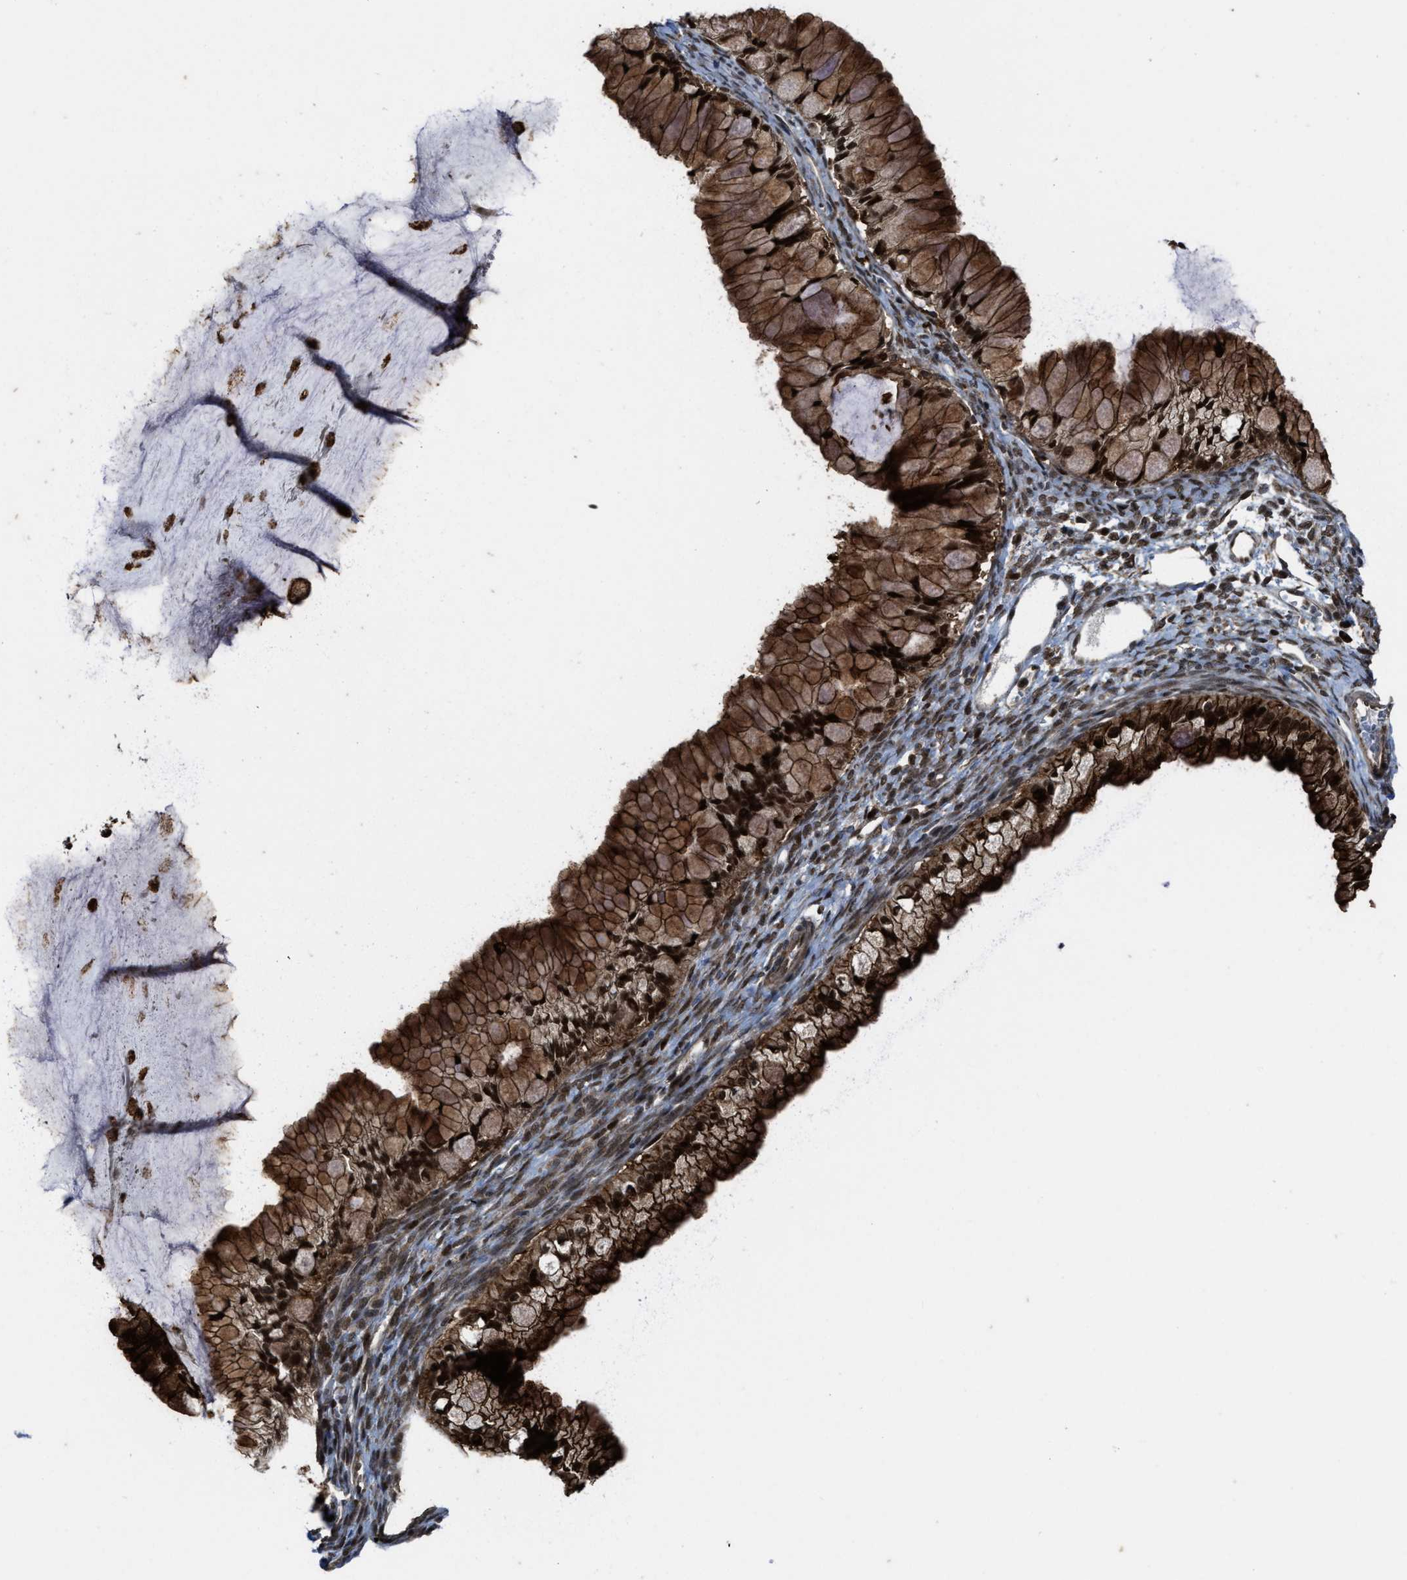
{"staining": {"intensity": "strong", "quantity": ">75%", "location": "cytoplasmic/membranous,nuclear"}, "tissue": "ovarian cancer", "cell_type": "Tumor cells", "image_type": "cancer", "snomed": [{"axis": "morphology", "description": "Cystadenocarcinoma, mucinous, NOS"}, {"axis": "topography", "description": "Ovary"}], "caption": "Protein analysis of mucinous cystadenocarcinoma (ovarian) tissue demonstrates strong cytoplasmic/membranous and nuclear positivity in approximately >75% of tumor cells. (IHC, brightfield microscopy, high magnification).", "gene": "ZNF250", "patient": {"sex": "female", "age": 57}}